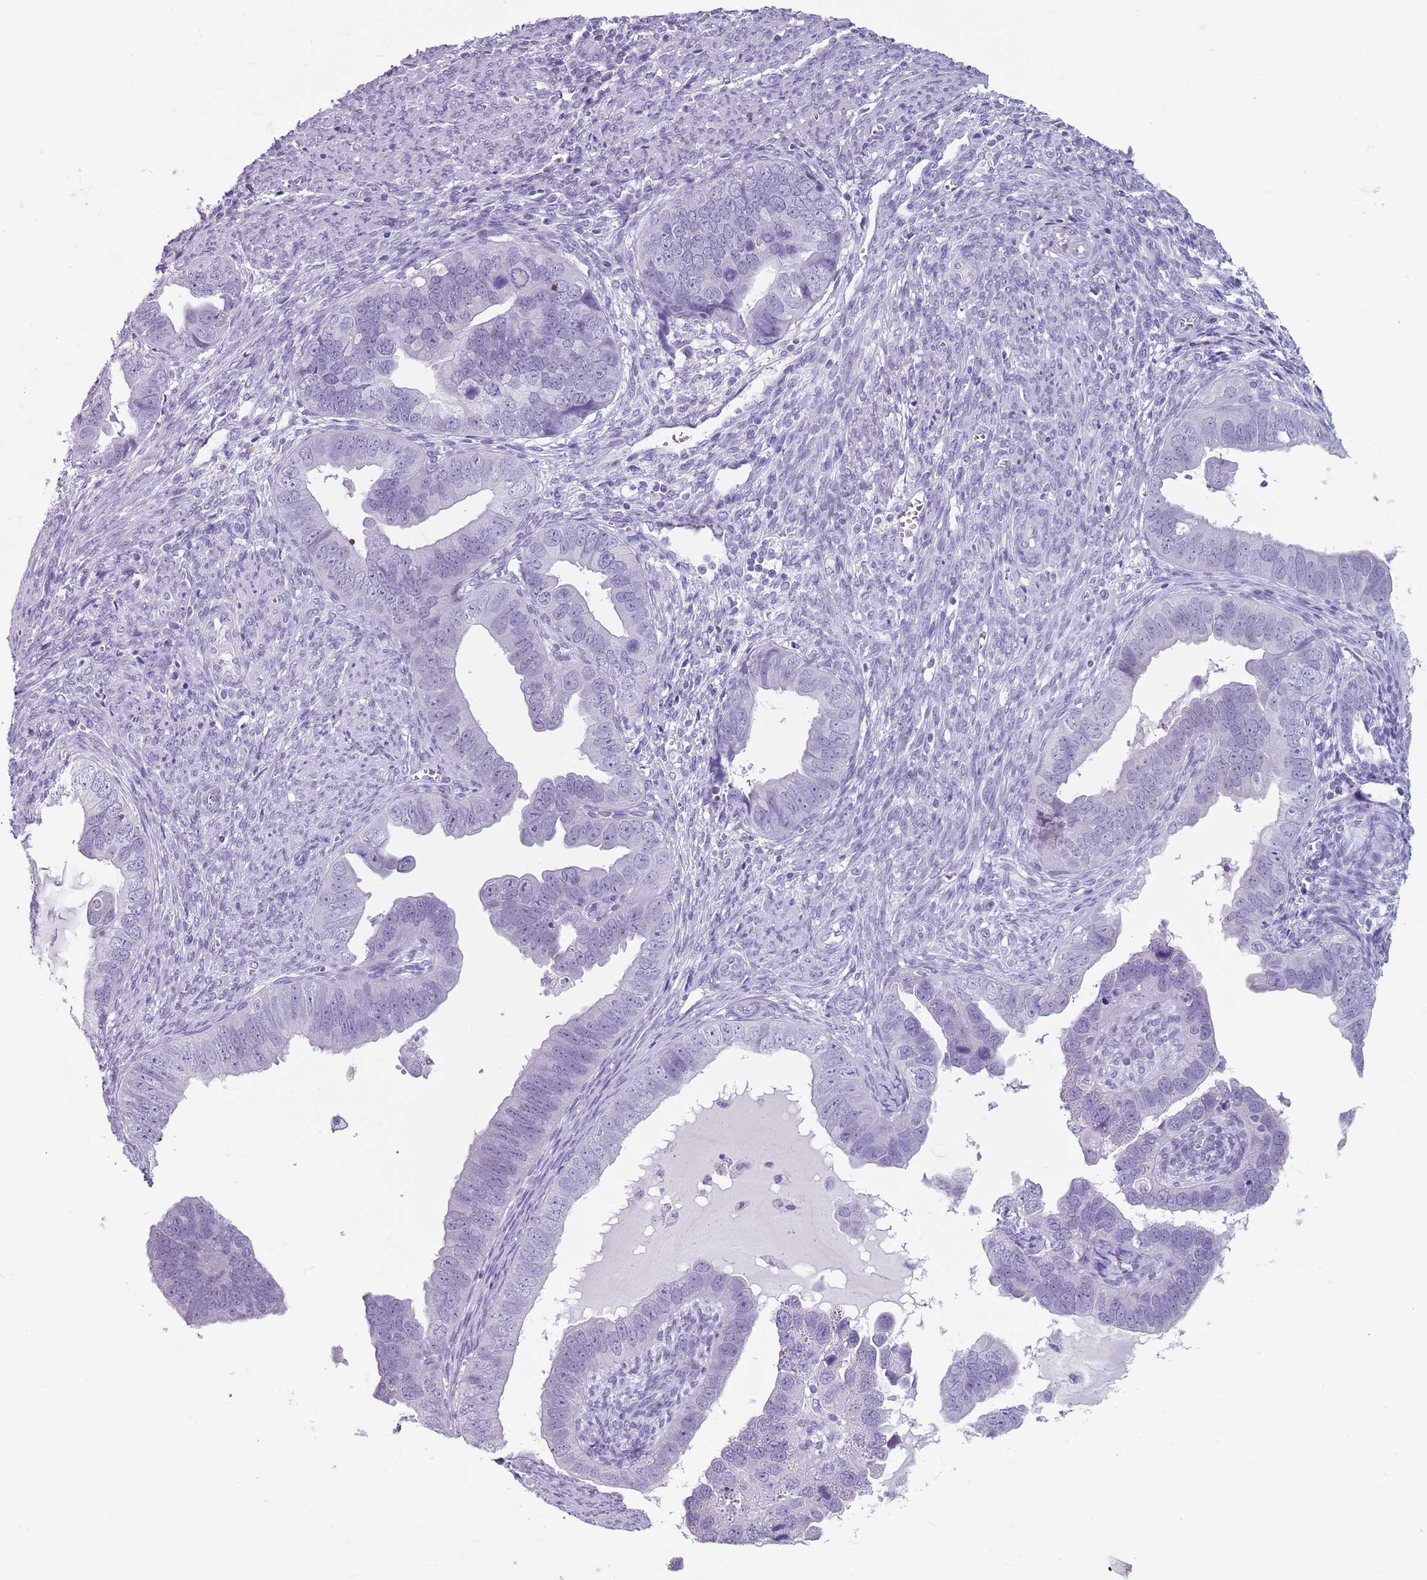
{"staining": {"intensity": "negative", "quantity": "none", "location": "none"}, "tissue": "endometrial cancer", "cell_type": "Tumor cells", "image_type": "cancer", "snomed": [{"axis": "morphology", "description": "Adenocarcinoma, NOS"}, {"axis": "topography", "description": "Endometrium"}], "caption": "Immunohistochemistry (IHC) of human endometrial cancer exhibits no staining in tumor cells. Brightfield microscopy of IHC stained with DAB (3,3'-diaminobenzidine) (brown) and hematoxylin (blue), captured at high magnification.", "gene": "SPESP1", "patient": {"sex": "female", "age": 75}}